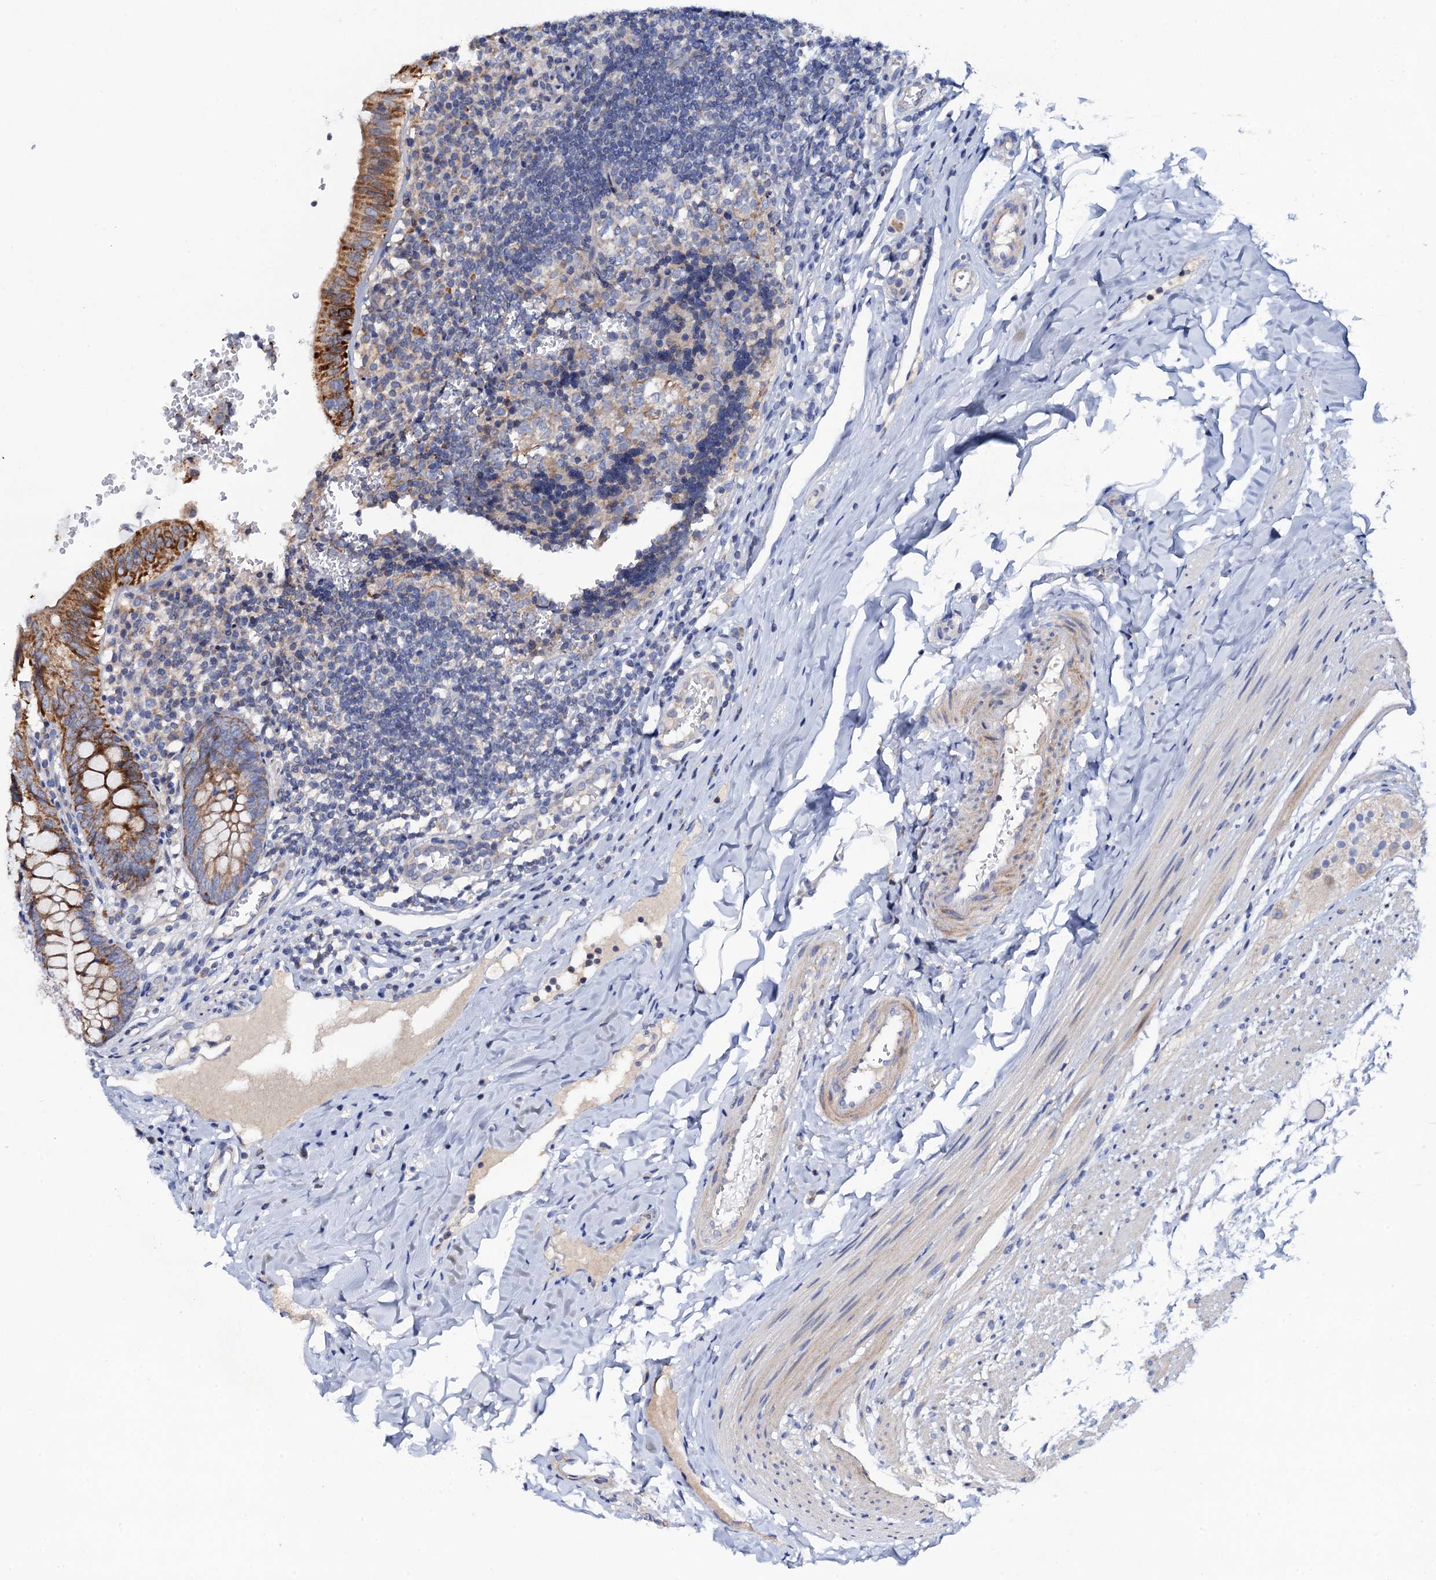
{"staining": {"intensity": "moderate", "quantity": ">75%", "location": "cytoplasmic/membranous"}, "tissue": "appendix", "cell_type": "Glandular cells", "image_type": "normal", "snomed": [{"axis": "morphology", "description": "Normal tissue, NOS"}, {"axis": "topography", "description": "Appendix"}], "caption": "Glandular cells demonstrate medium levels of moderate cytoplasmic/membranous positivity in about >75% of cells in benign appendix.", "gene": "MRPL48", "patient": {"sex": "male", "age": 8}}